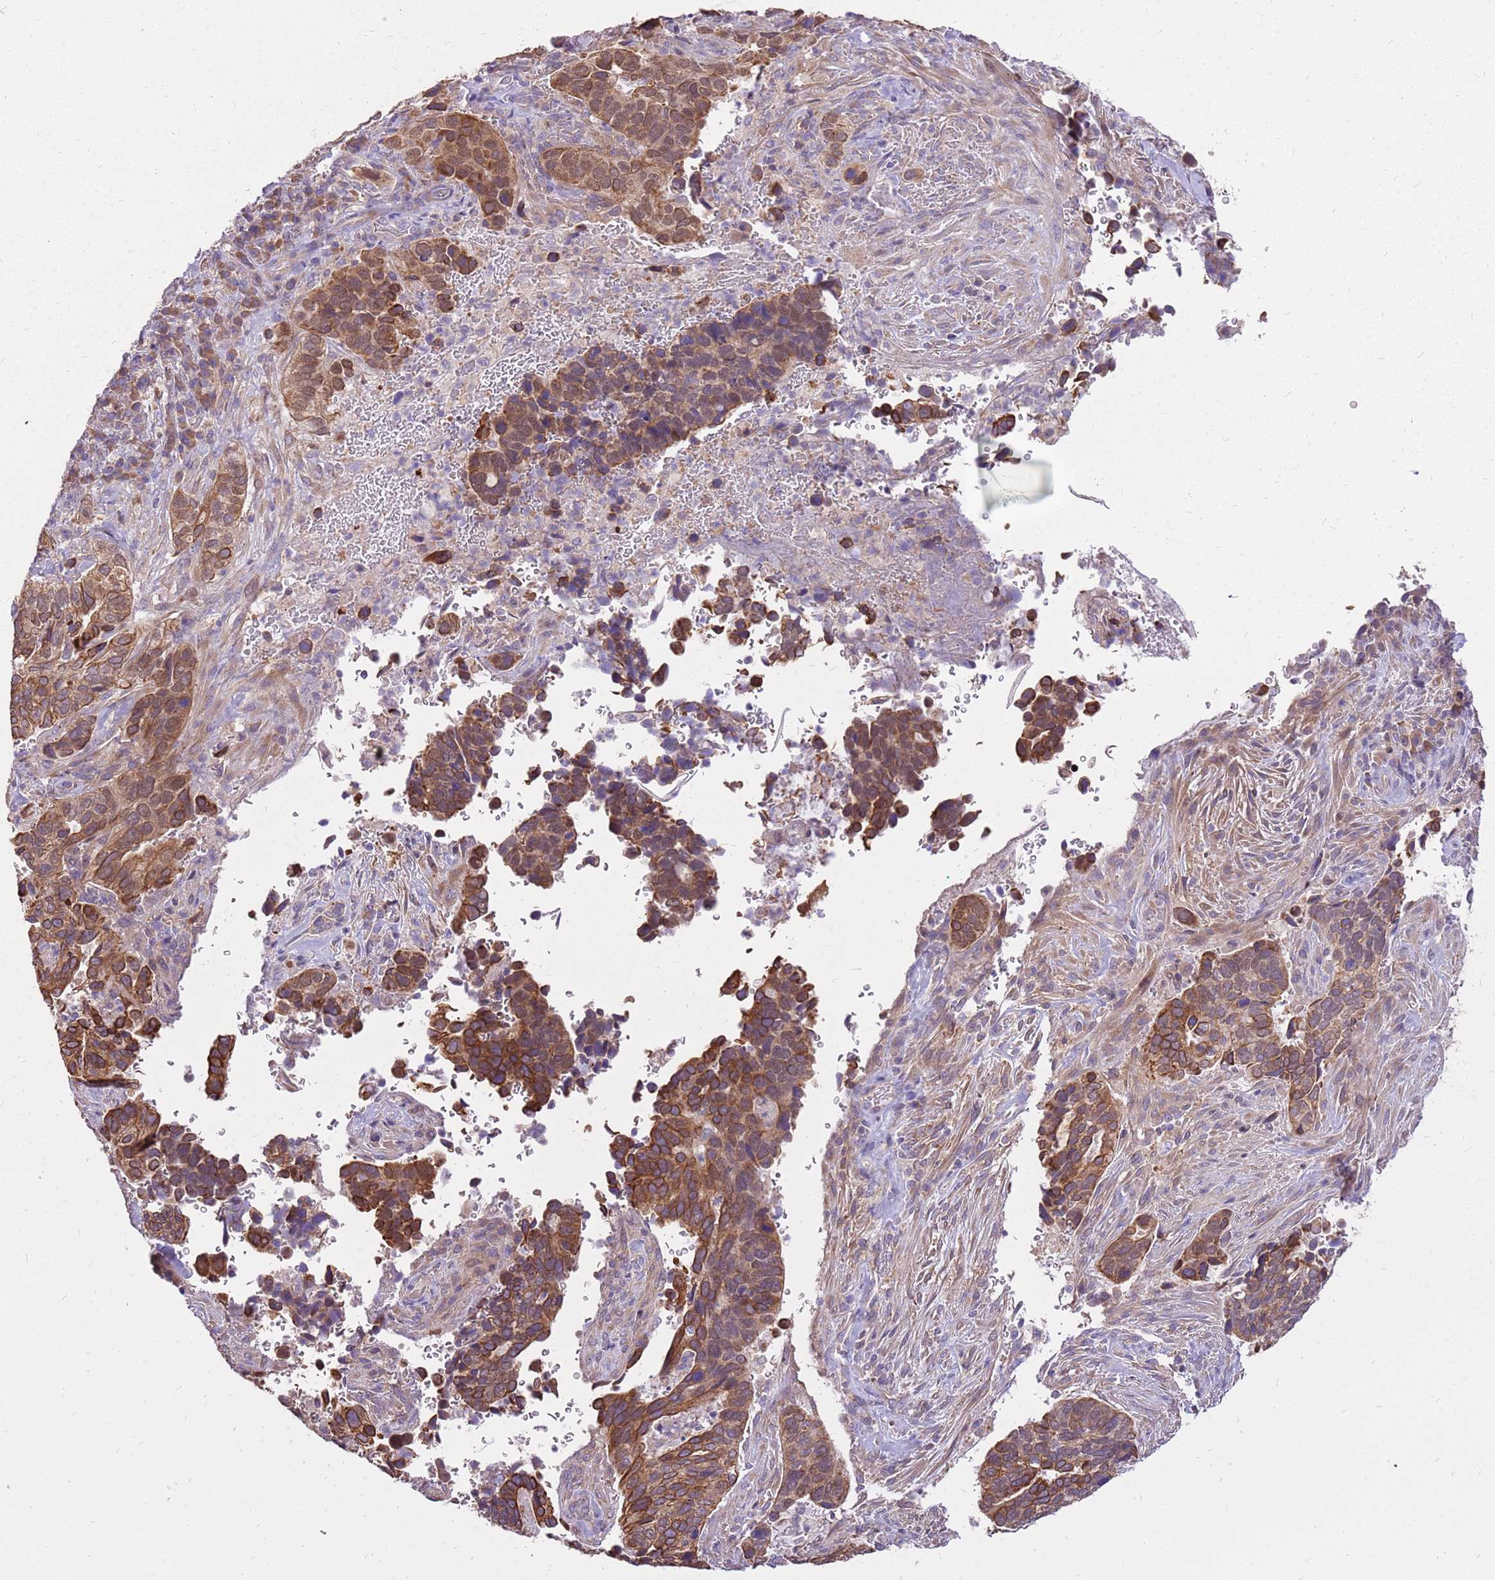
{"staining": {"intensity": "strong", "quantity": "25%-75%", "location": "cytoplasmic/membranous"}, "tissue": "cervical cancer", "cell_type": "Tumor cells", "image_type": "cancer", "snomed": [{"axis": "morphology", "description": "Squamous cell carcinoma, NOS"}, {"axis": "topography", "description": "Cervix"}], "caption": "Tumor cells display high levels of strong cytoplasmic/membranous staining in approximately 25%-75% of cells in squamous cell carcinoma (cervical).", "gene": "WASHC4", "patient": {"sex": "female", "age": 38}}